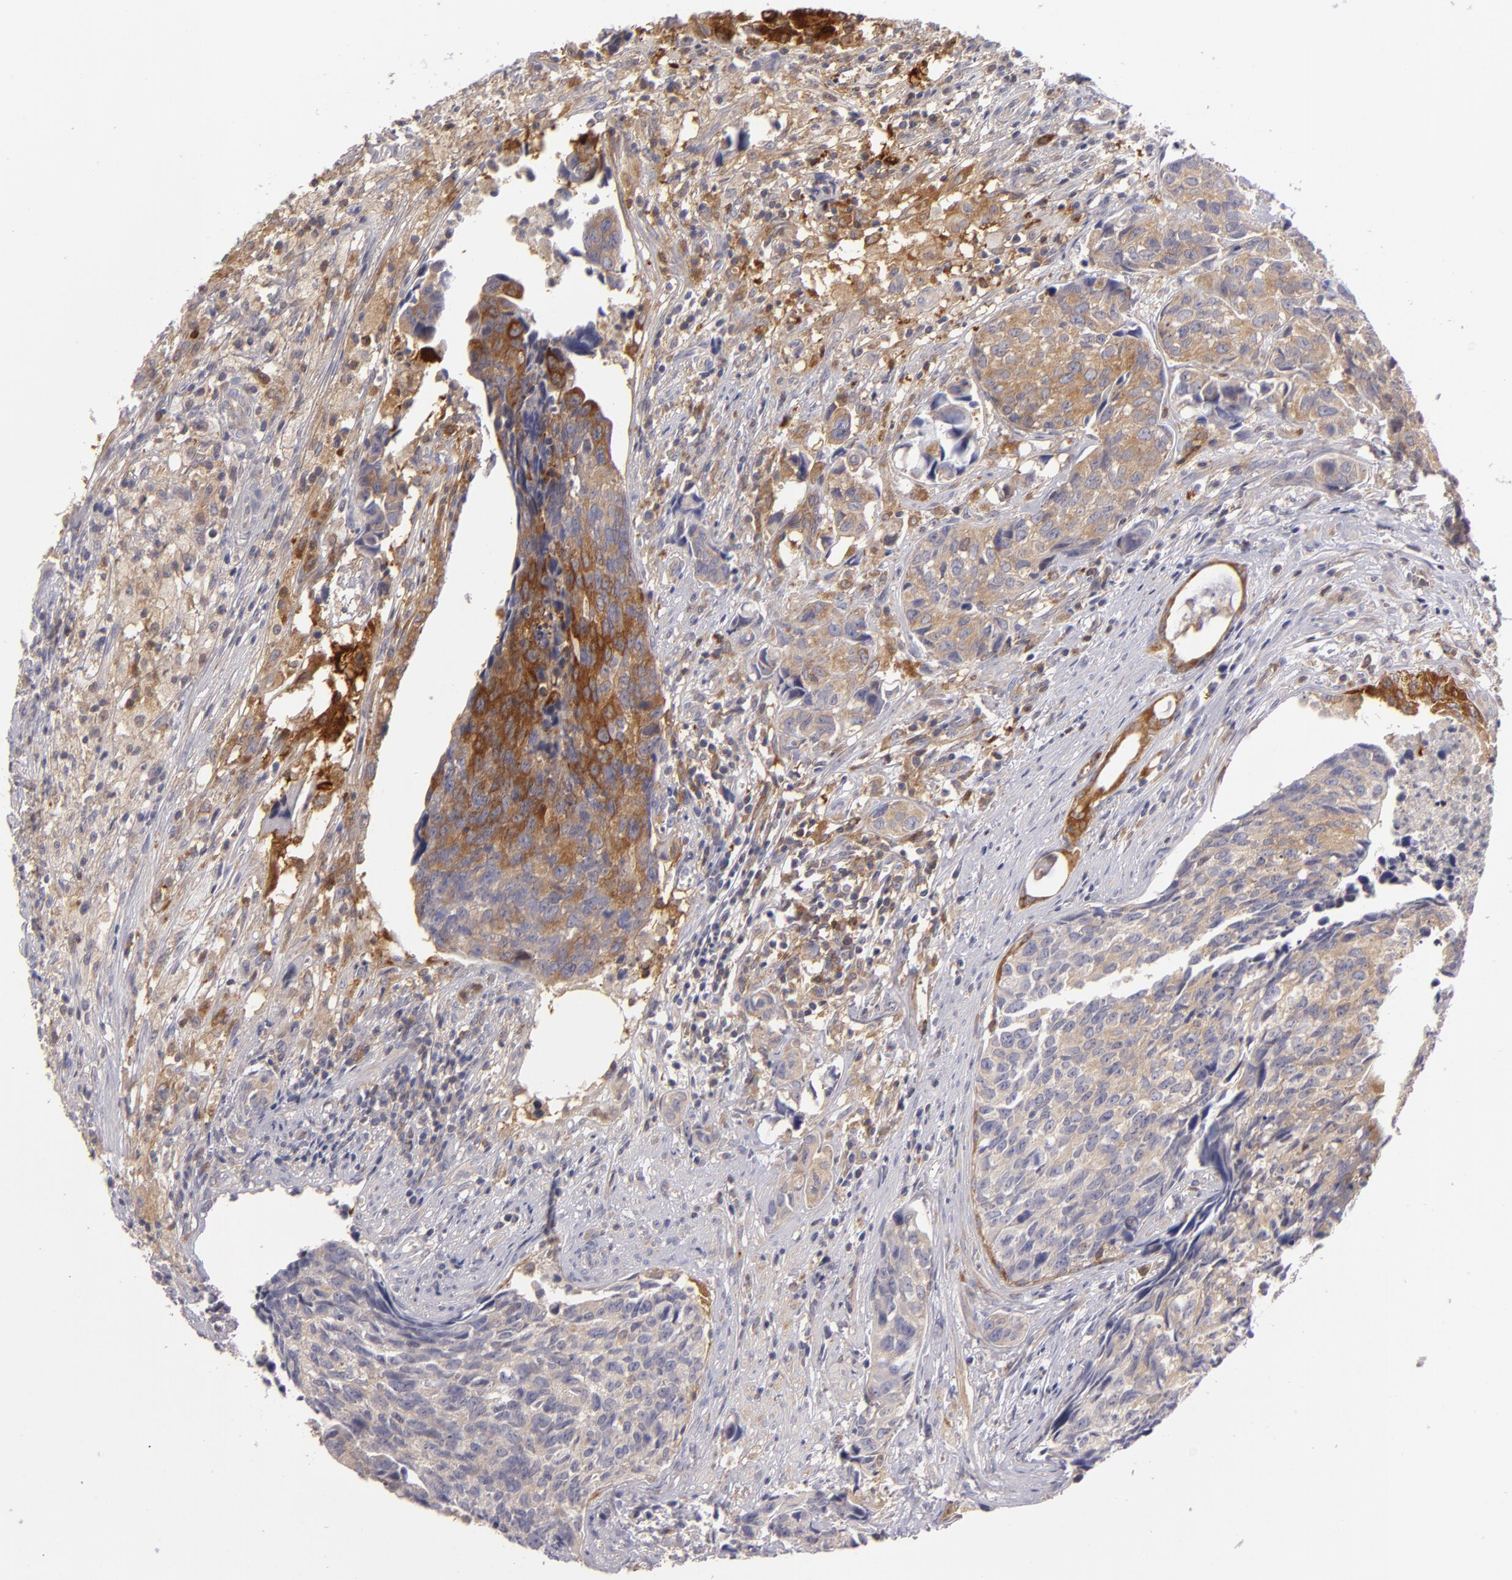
{"staining": {"intensity": "moderate", "quantity": ">75%", "location": "cytoplasmic/membranous"}, "tissue": "urothelial cancer", "cell_type": "Tumor cells", "image_type": "cancer", "snomed": [{"axis": "morphology", "description": "Urothelial carcinoma, High grade"}, {"axis": "topography", "description": "Urinary bladder"}], "caption": "Protein analysis of urothelial cancer tissue exhibits moderate cytoplasmic/membranous positivity in approximately >75% of tumor cells.", "gene": "MMP10", "patient": {"sex": "male", "age": 81}}